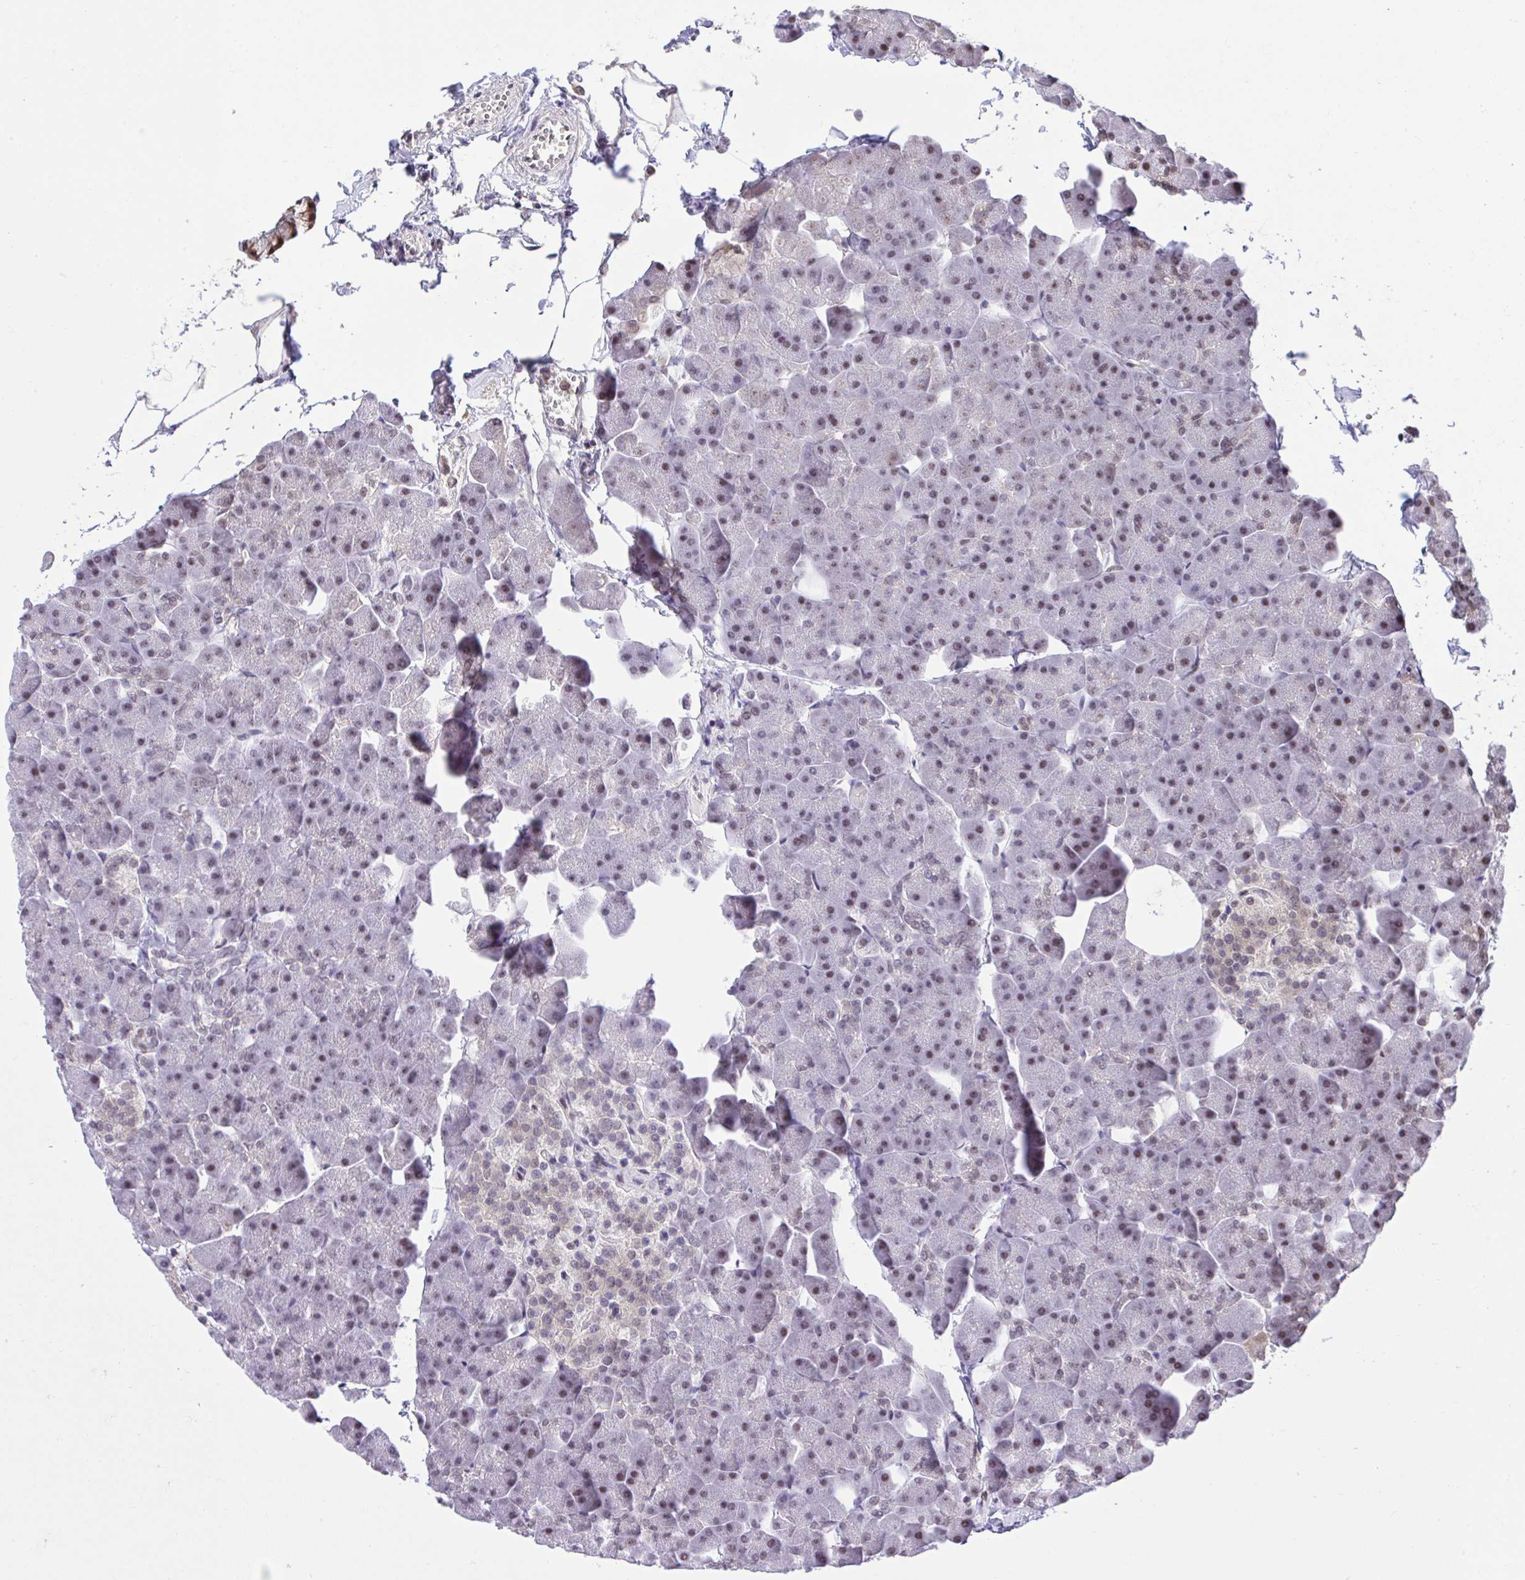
{"staining": {"intensity": "weak", "quantity": "25%-75%", "location": "nuclear"}, "tissue": "pancreas", "cell_type": "Exocrine glandular cells", "image_type": "normal", "snomed": [{"axis": "morphology", "description": "Normal tissue, NOS"}, {"axis": "topography", "description": "Pancreas"}], "caption": "Immunohistochemical staining of unremarkable human pancreas displays weak nuclear protein expression in about 25%-75% of exocrine glandular cells.", "gene": "GLIS3", "patient": {"sex": "male", "age": 35}}